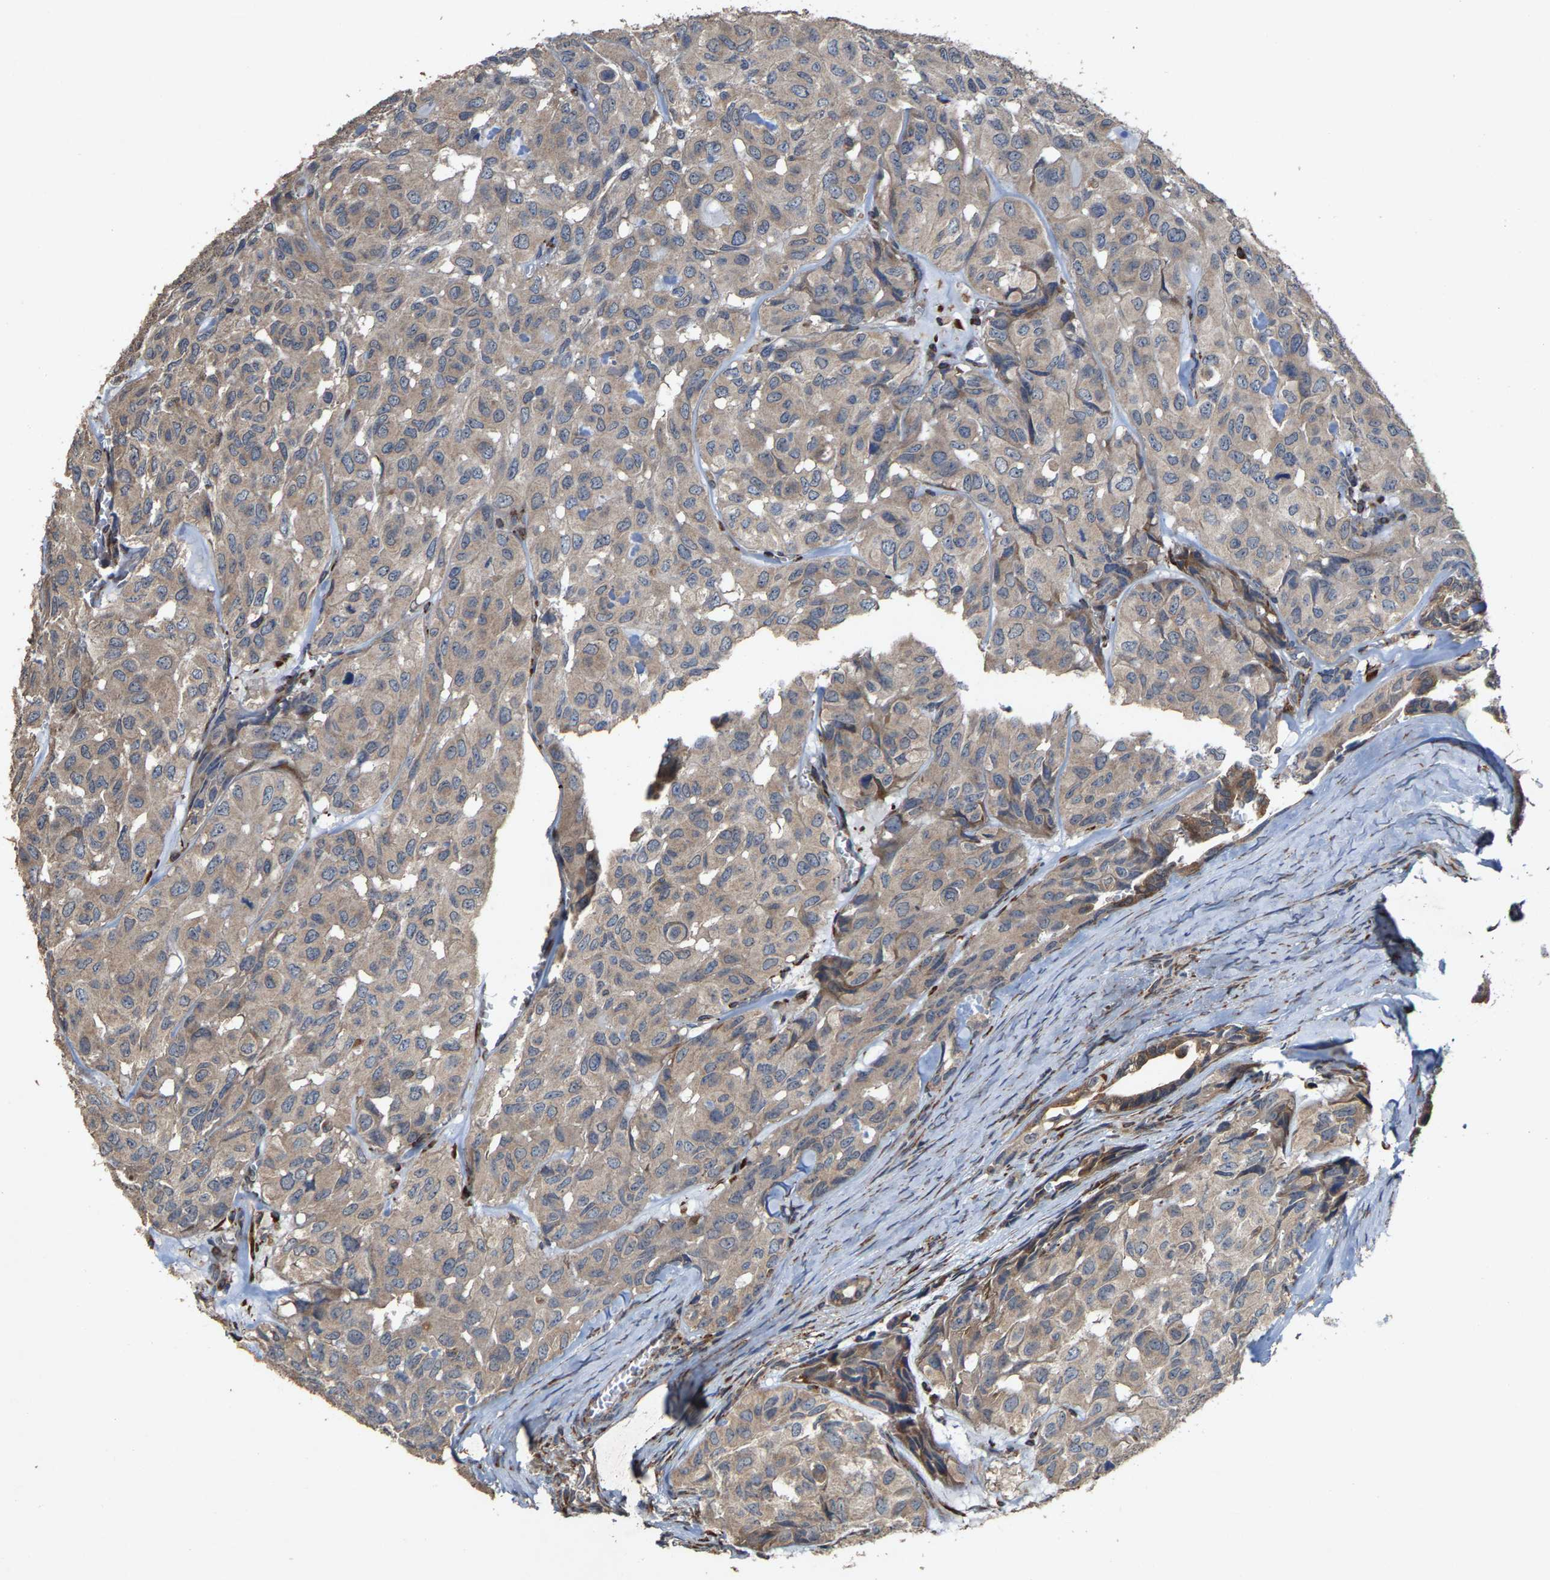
{"staining": {"intensity": "weak", "quantity": "25%-75%", "location": "cytoplasmic/membranous"}, "tissue": "head and neck cancer", "cell_type": "Tumor cells", "image_type": "cancer", "snomed": [{"axis": "morphology", "description": "Adenocarcinoma, NOS"}, {"axis": "topography", "description": "Salivary gland, NOS"}, {"axis": "topography", "description": "Head-Neck"}], "caption": "Weak cytoplasmic/membranous positivity is present in approximately 25%-75% of tumor cells in head and neck adenocarcinoma.", "gene": "FGD3", "patient": {"sex": "female", "age": 76}}